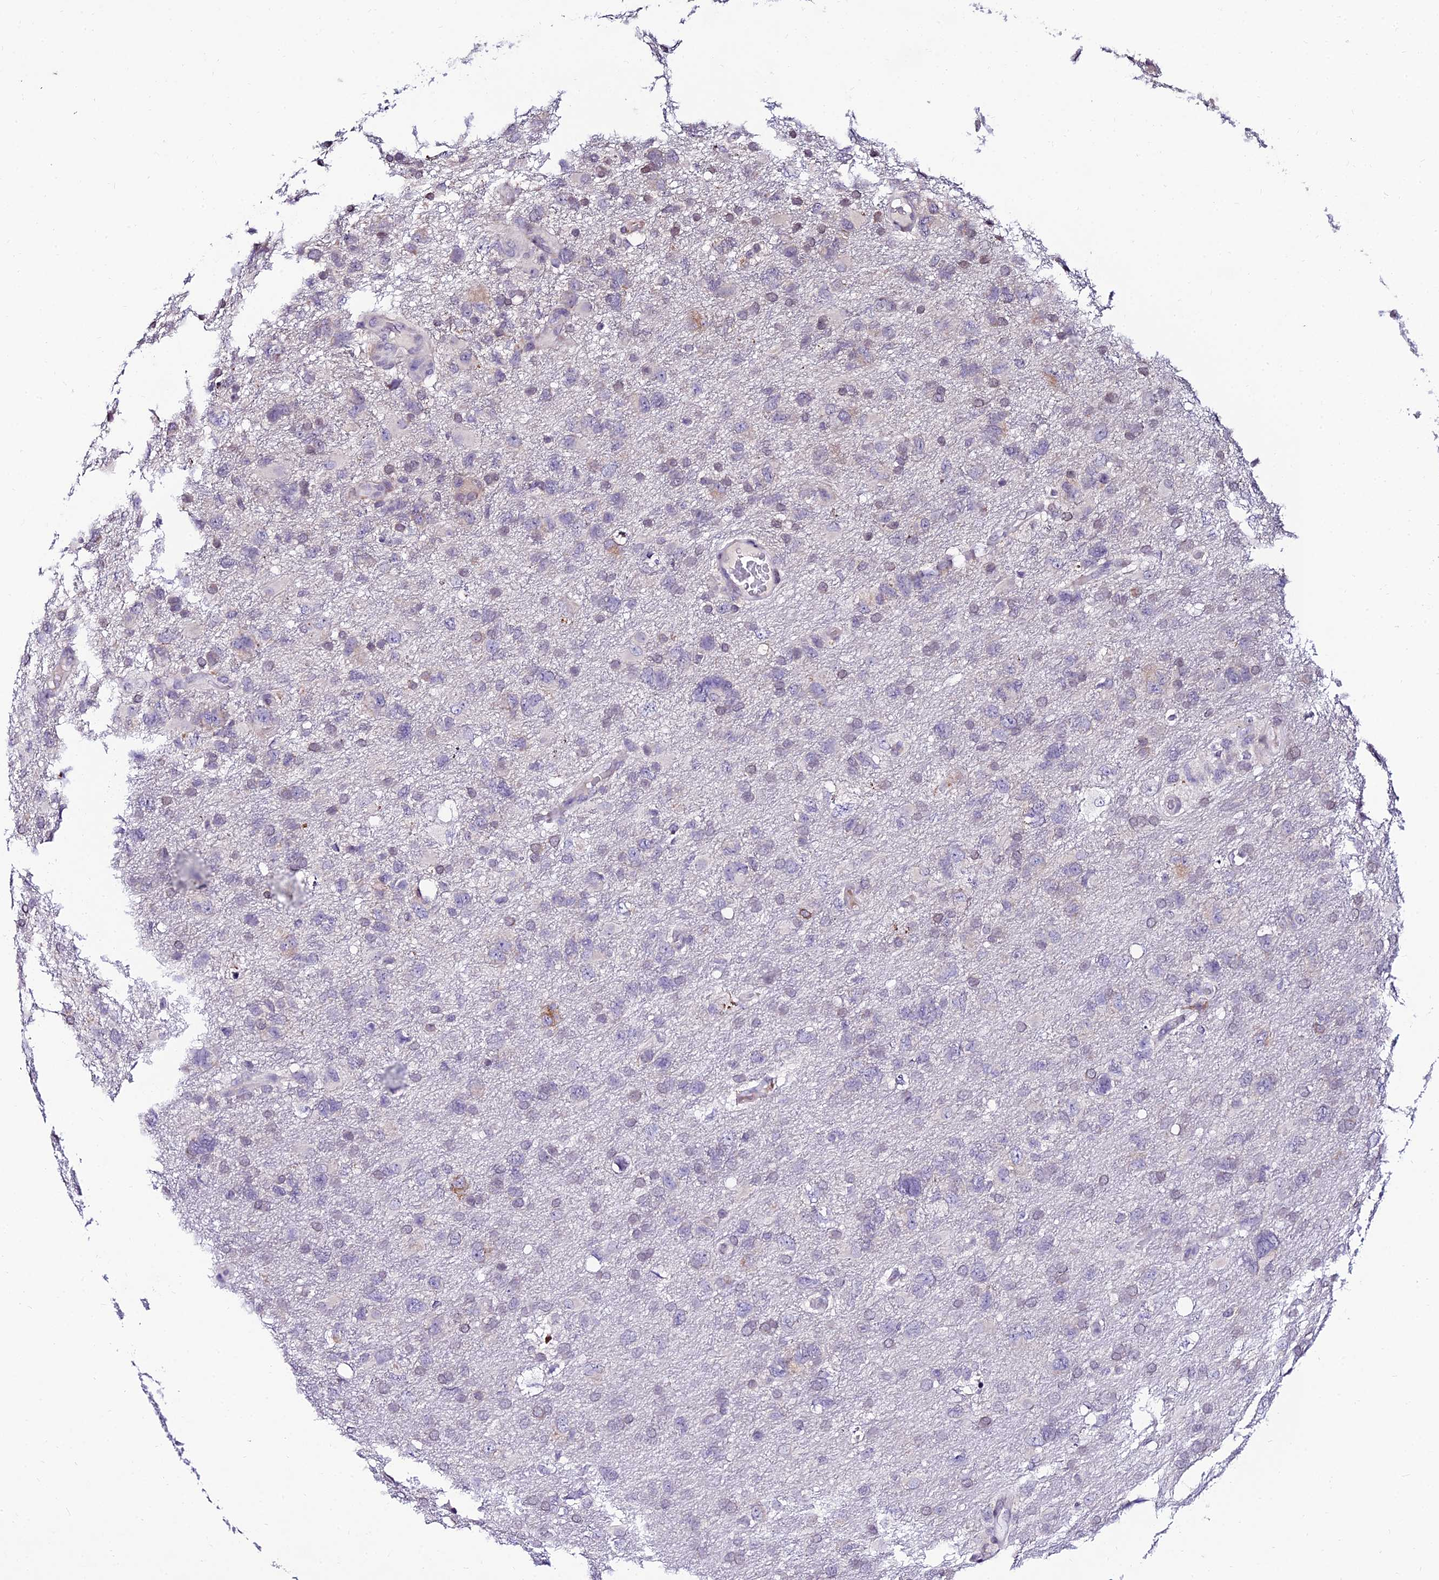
{"staining": {"intensity": "weak", "quantity": "<25%", "location": "cytoplasmic/membranous"}, "tissue": "glioma", "cell_type": "Tumor cells", "image_type": "cancer", "snomed": [{"axis": "morphology", "description": "Glioma, malignant, High grade"}, {"axis": "topography", "description": "Brain"}], "caption": "Tumor cells are negative for protein expression in human malignant glioma (high-grade).", "gene": "CDNF", "patient": {"sex": "male", "age": 61}}